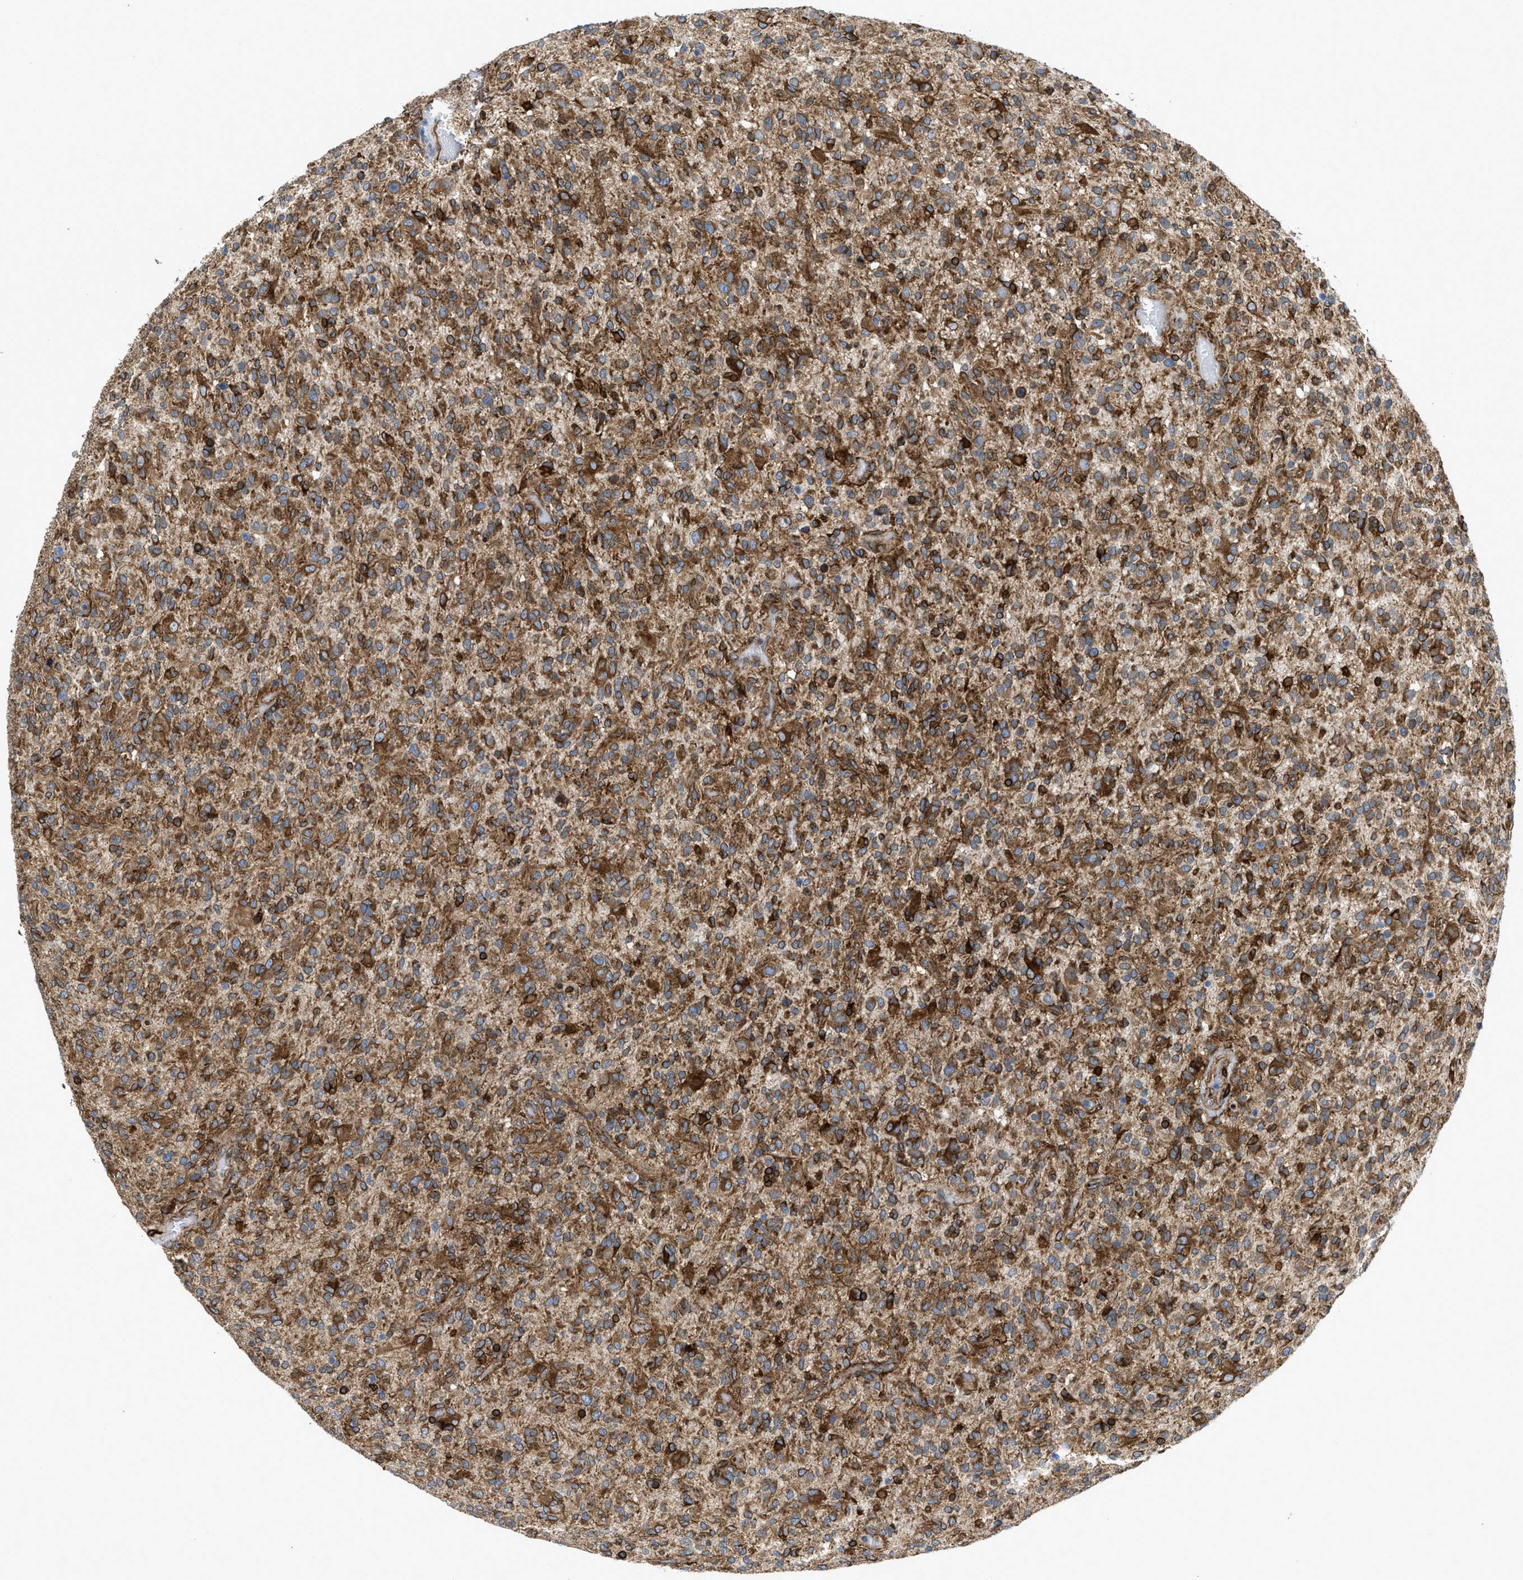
{"staining": {"intensity": "strong", "quantity": ">75%", "location": "cytoplasmic/membranous"}, "tissue": "glioma", "cell_type": "Tumor cells", "image_type": "cancer", "snomed": [{"axis": "morphology", "description": "Glioma, malignant, High grade"}, {"axis": "topography", "description": "Brain"}], "caption": "High-grade glioma (malignant) was stained to show a protein in brown. There is high levels of strong cytoplasmic/membranous expression in about >75% of tumor cells. The staining was performed using DAB, with brown indicating positive protein expression. Nuclei are stained blue with hematoxylin.", "gene": "ERLIN2", "patient": {"sex": "male", "age": 71}}